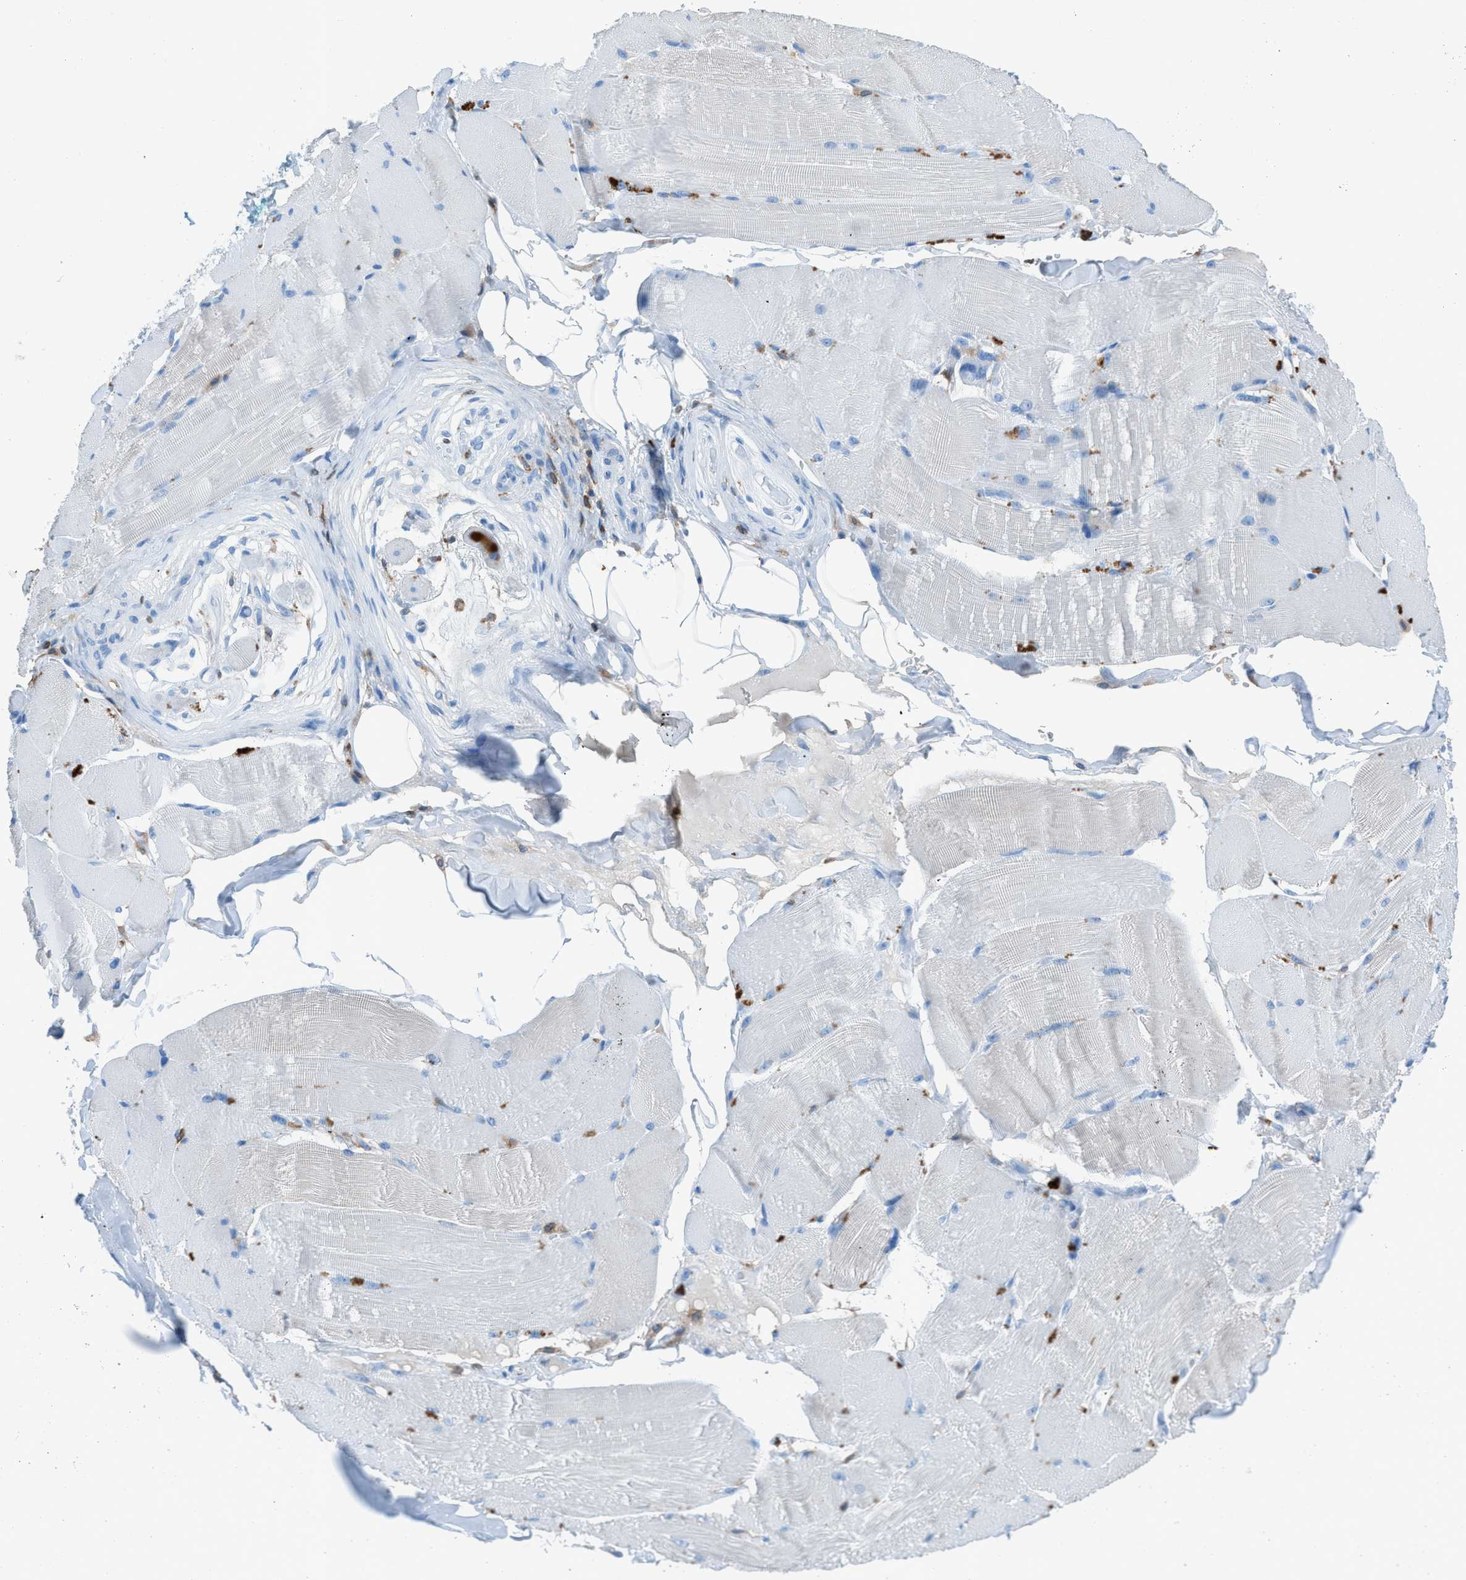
{"staining": {"intensity": "negative", "quantity": "none", "location": "none"}, "tissue": "skeletal muscle", "cell_type": "Myocytes", "image_type": "normal", "snomed": [{"axis": "morphology", "description": "Normal tissue, NOS"}, {"axis": "topography", "description": "Skin"}, {"axis": "topography", "description": "Skeletal muscle"}], "caption": "A high-resolution image shows immunohistochemistry (IHC) staining of benign skeletal muscle, which displays no significant staining in myocytes.", "gene": "ITGB2", "patient": {"sex": "male", "age": 83}}